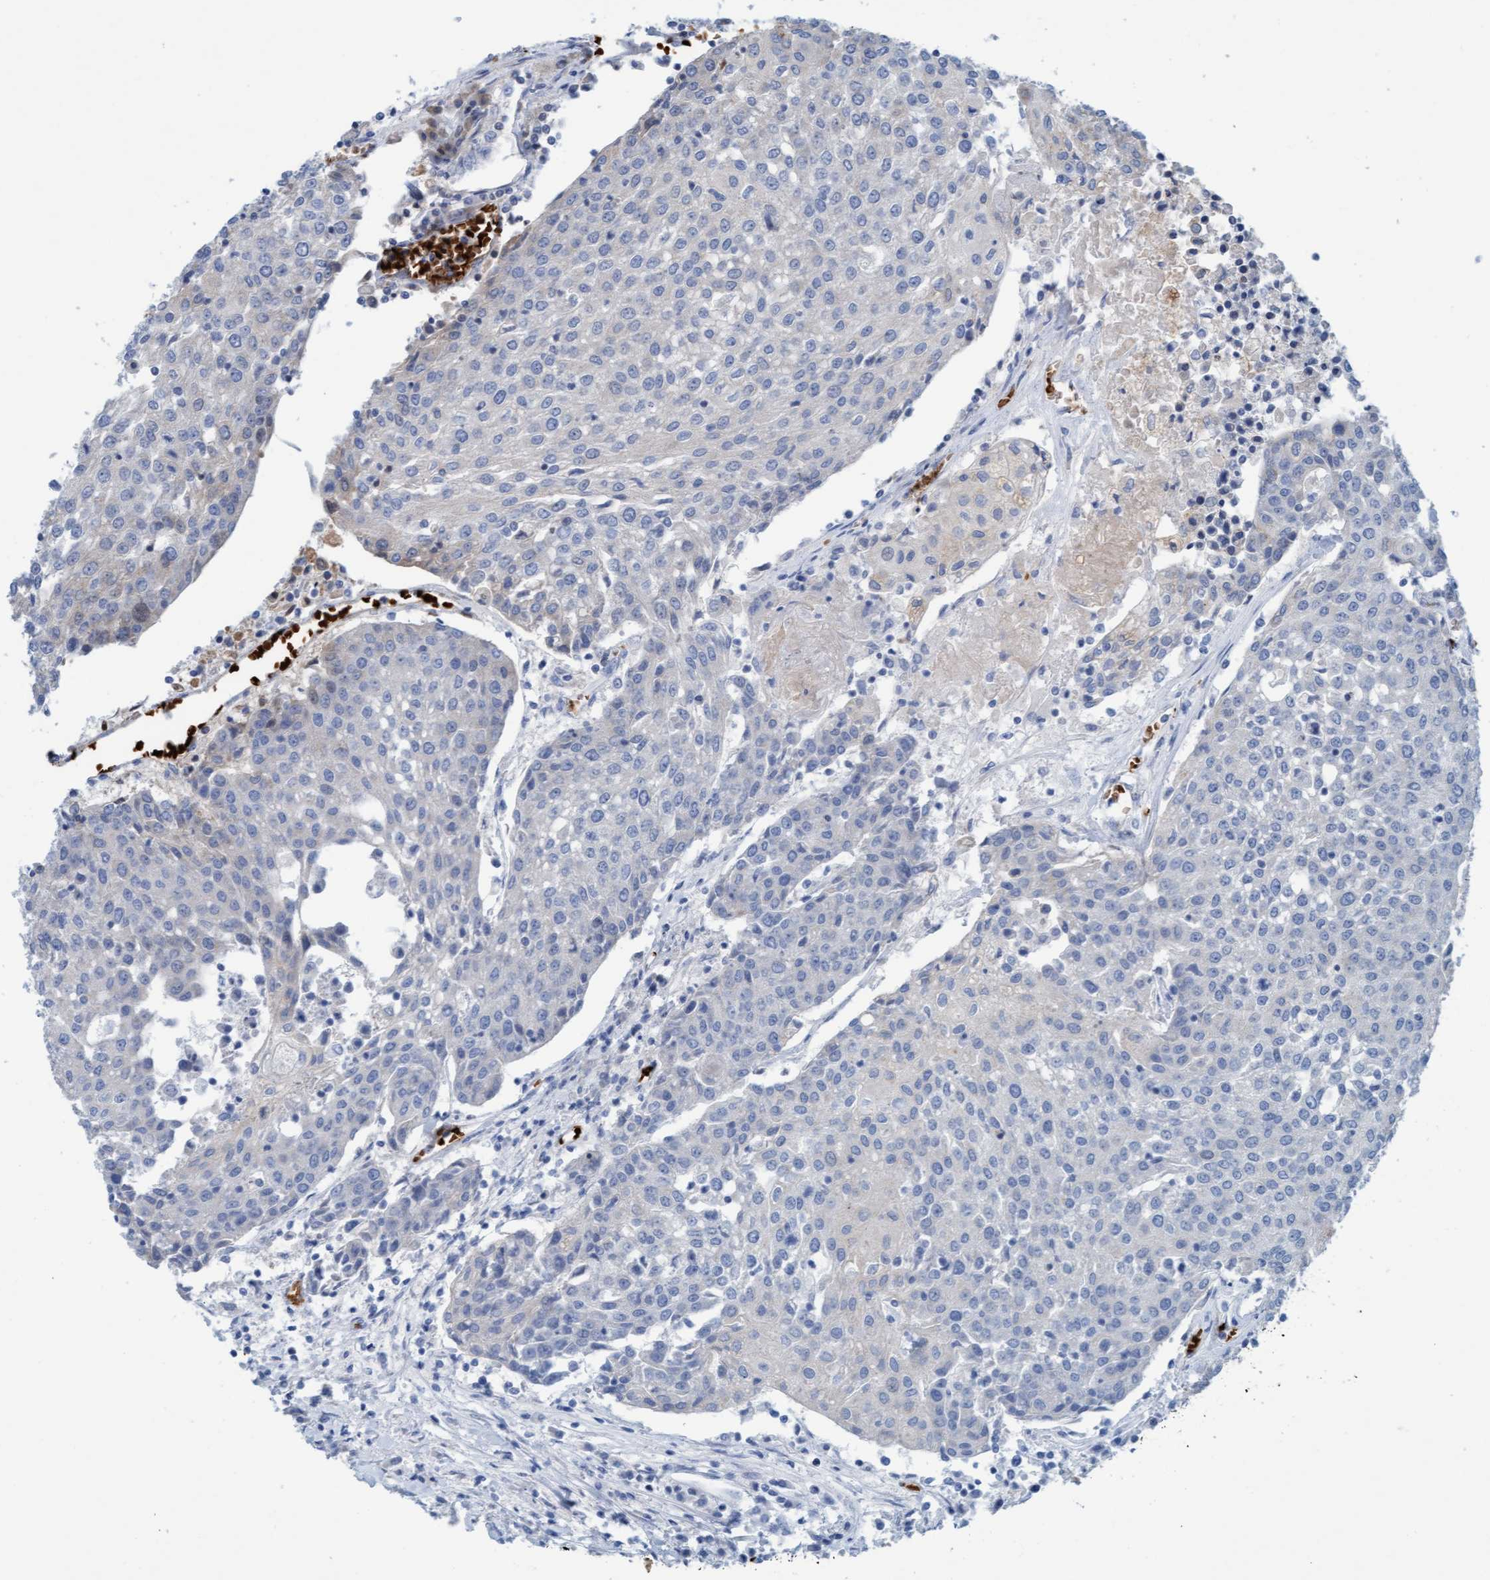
{"staining": {"intensity": "negative", "quantity": "none", "location": "none"}, "tissue": "urothelial cancer", "cell_type": "Tumor cells", "image_type": "cancer", "snomed": [{"axis": "morphology", "description": "Urothelial carcinoma, High grade"}, {"axis": "topography", "description": "Urinary bladder"}], "caption": "The image exhibits no significant expression in tumor cells of urothelial cancer. The staining was performed using DAB to visualize the protein expression in brown, while the nuclei were stained in blue with hematoxylin (Magnification: 20x).", "gene": "P2RX5", "patient": {"sex": "female", "age": 85}}